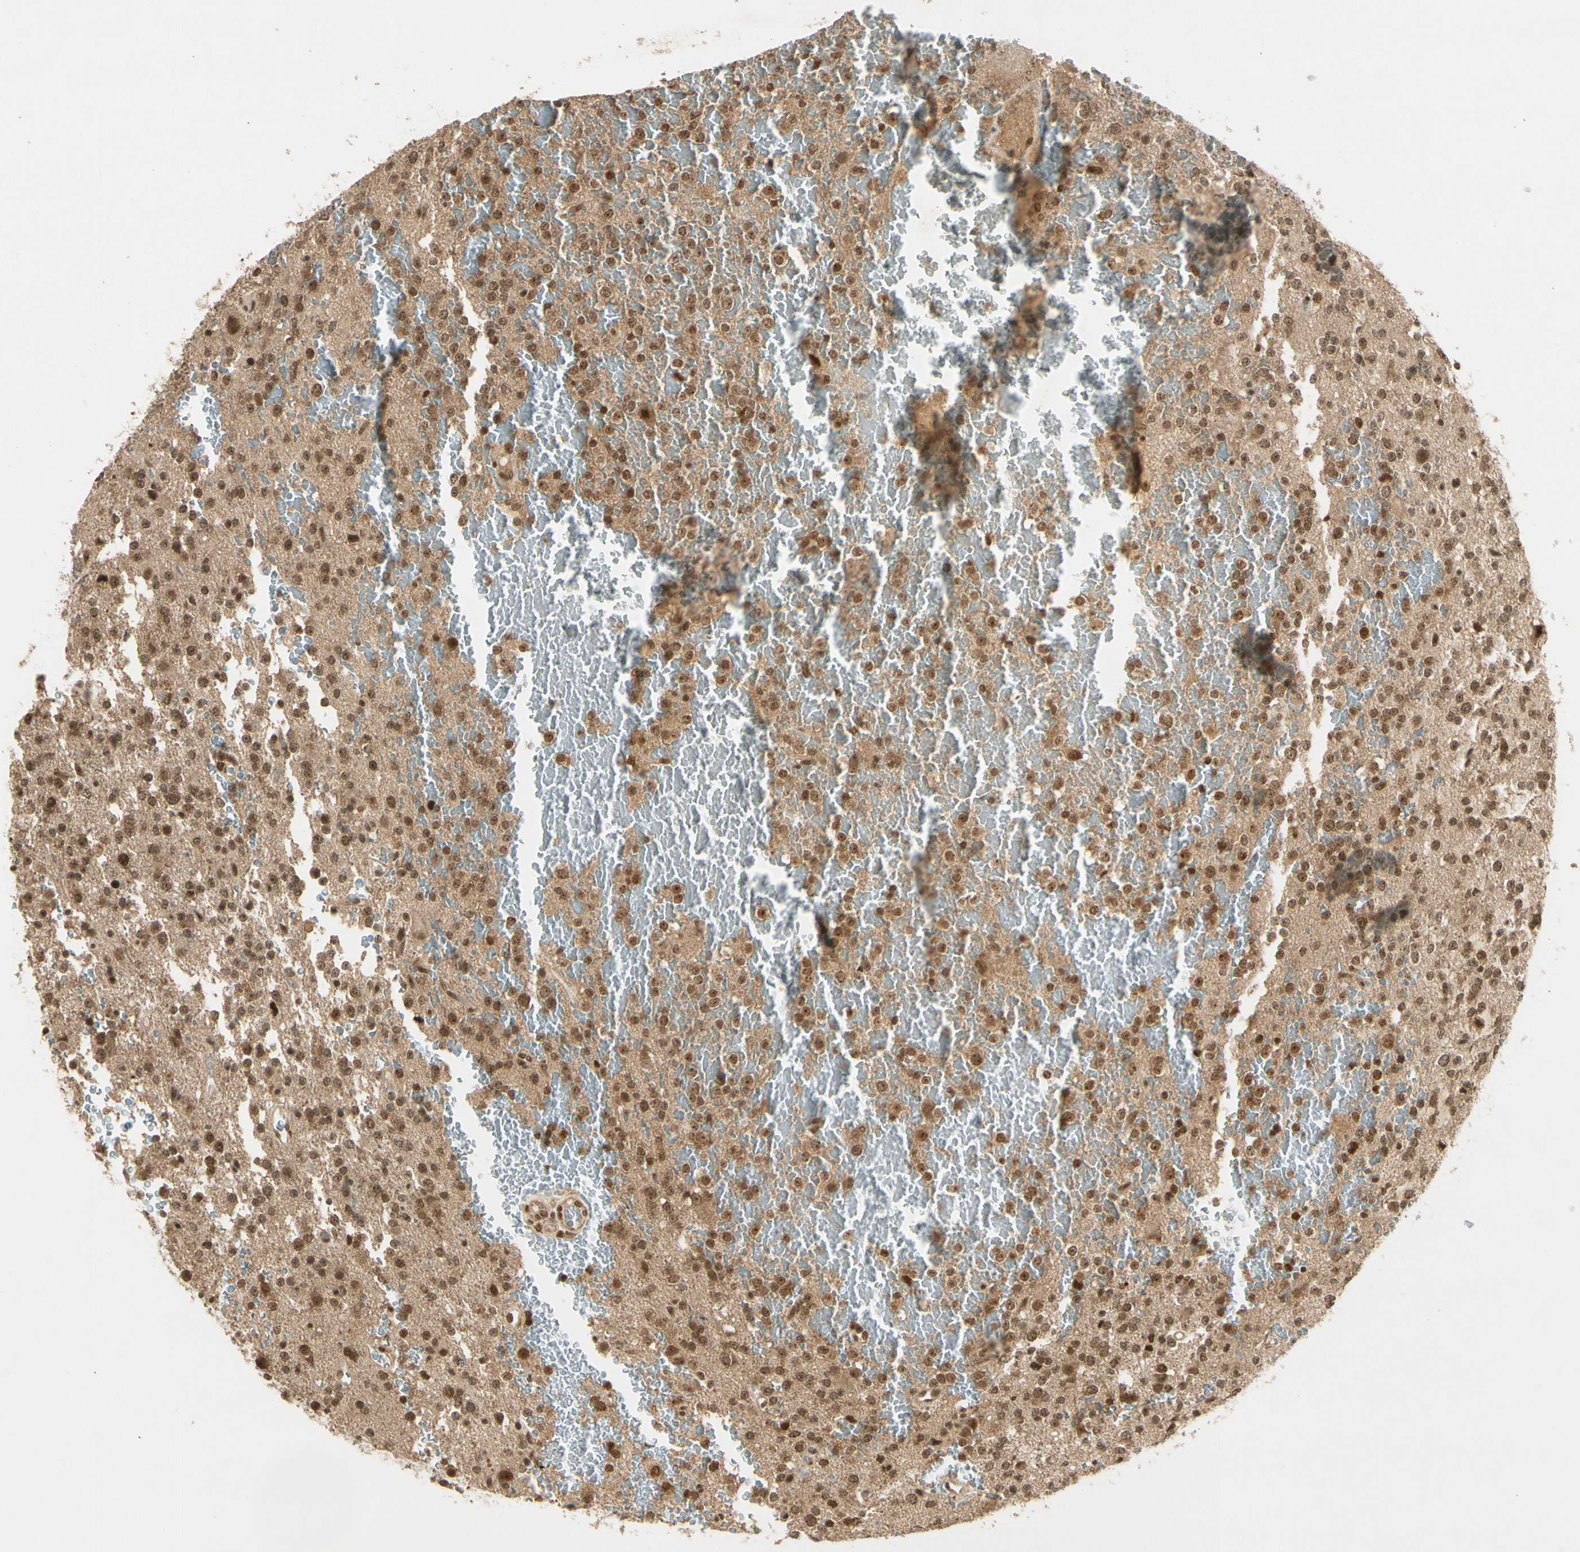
{"staining": {"intensity": "moderate", "quantity": ">75%", "location": "cytoplasmic/membranous,nuclear"}, "tissue": "glioma", "cell_type": "Tumor cells", "image_type": "cancer", "snomed": [{"axis": "morphology", "description": "Glioma, malignant, High grade"}, {"axis": "topography", "description": "Brain"}], "caption": "Glioma stained with a protein marker reveals moderate staining in tumor cells.", "gene": "ZNF135", "patient": {"sex": "male", "age": 47}}